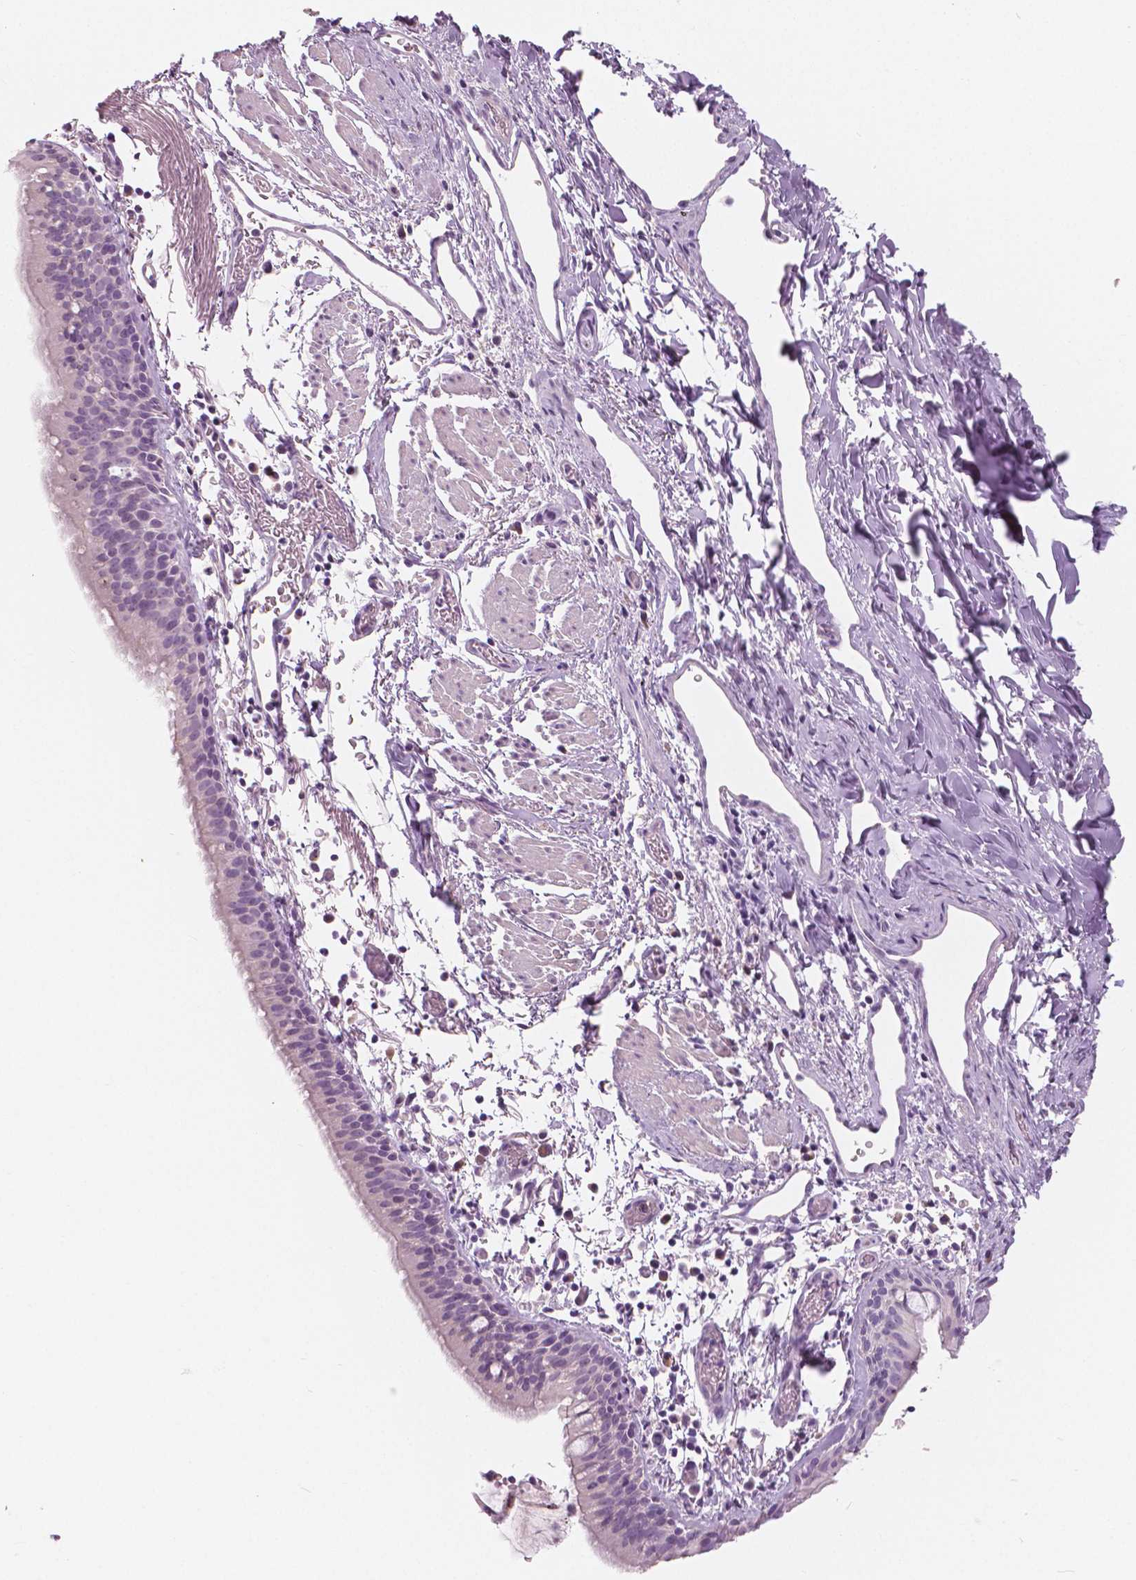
{"staining": {"intensity": "negative", "quantity": "none", "location": "none"}, "tissue": "bronchus", "cell_type": "Respiratory epithelial cells", "image_type": "normal", "snomed": [{"axis": "morphology", "description": "Normal tissue, NOS"}, {"axis": "morphology", "description": "Adenocarcinoma, NOS"}, {"axis": "topography", "description": "Bronchus"}], "caption": "Immunohistochemical staining of benign bronchus exhibits no significant staining in respiratory epithelial cells.", "gene": "A4GNT", "patient": {"sex": "male", "age": 68}}